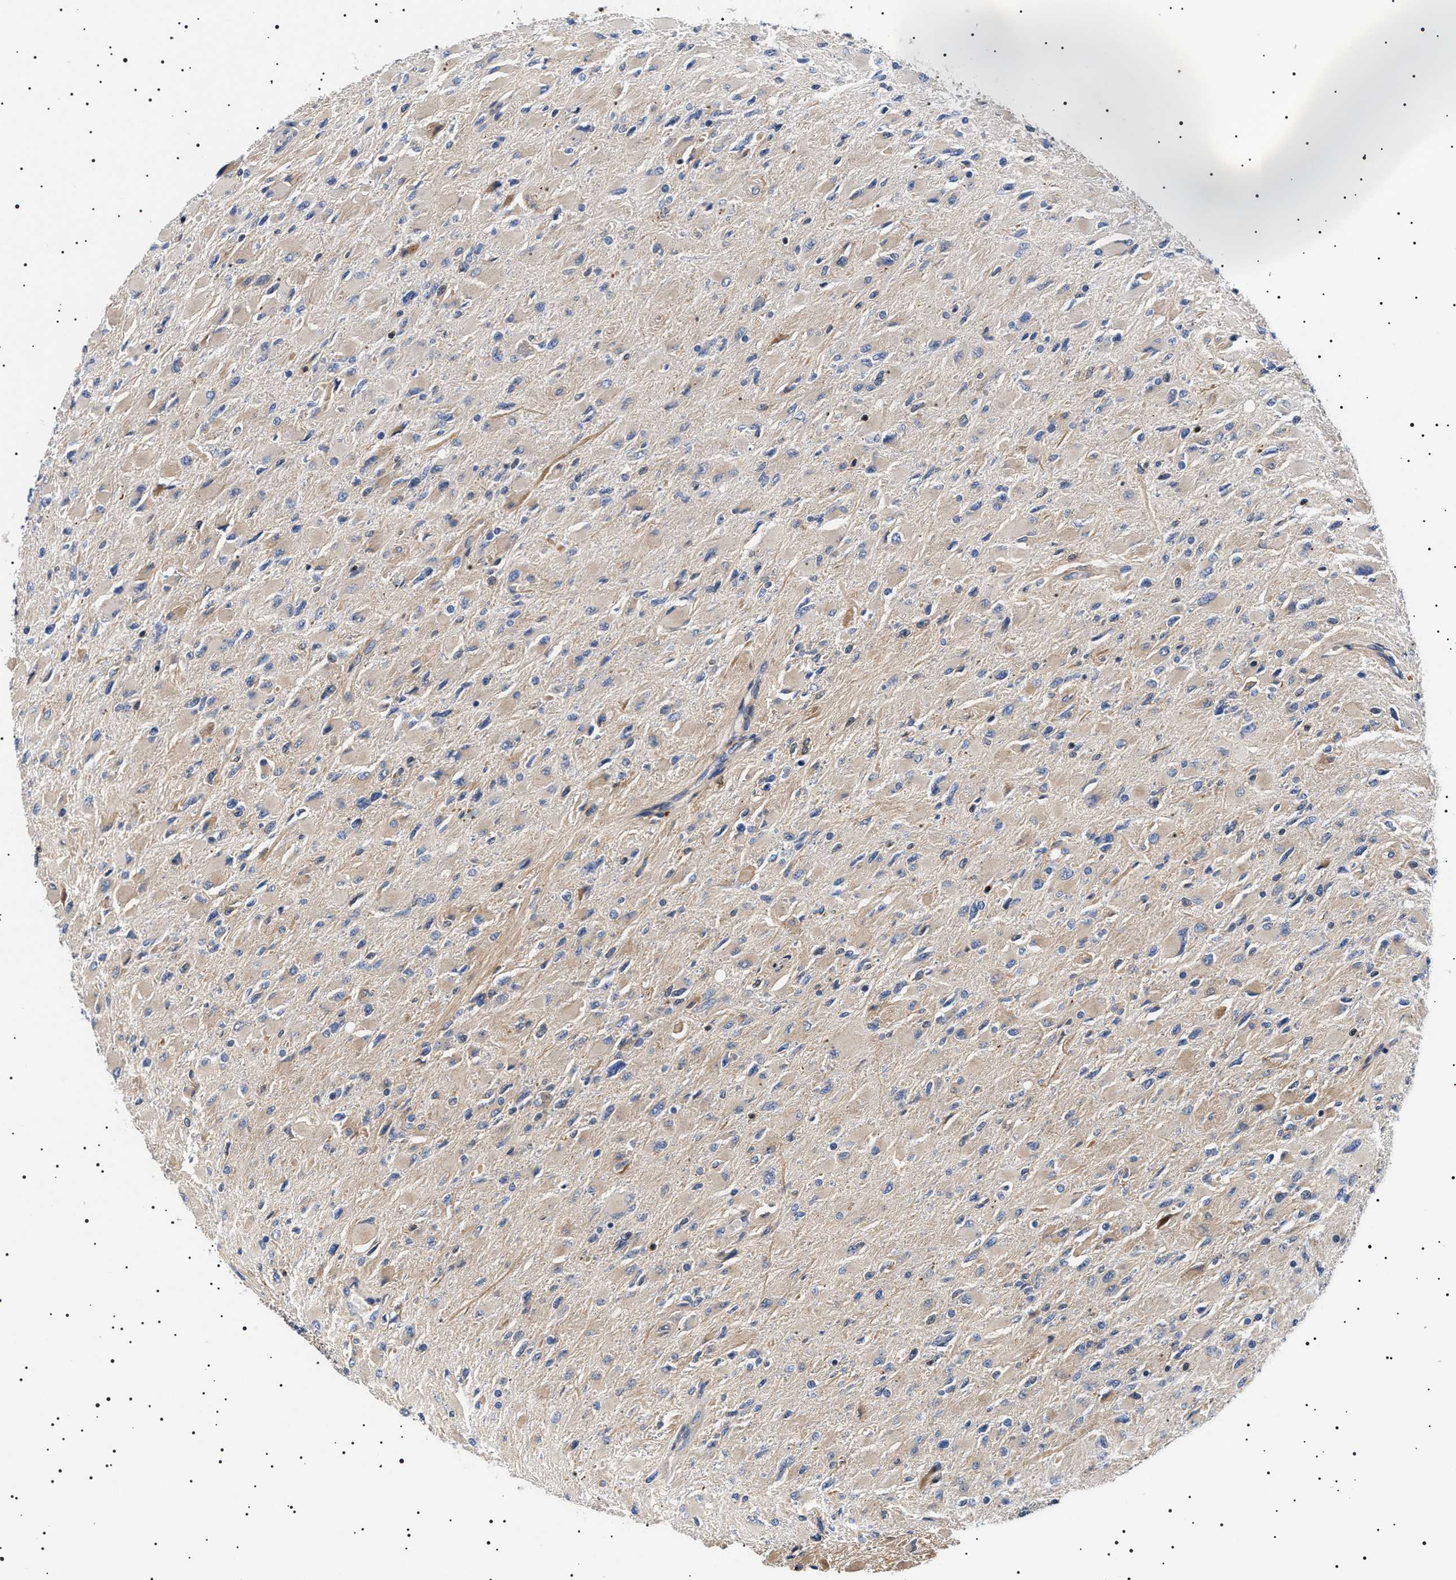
{"staining": {"intensity": "weak", "quantity": "<25%", "location": "cytoplasmic/membranous"}, "tissue": "glioma", "cell_type": "Tumor cells", "image_type": "cancer", "snomed": [{"axis": "morphology", "description": "Glioma, malignant, High grade"}, {"axis": "topography", "description": "Cerebral cortex"}], "caption": "This image is of malignant glioma (high-grade) stained with IHC to label a protein in brown with the nuclei are counter-stained blue. There is no positivity in tumor cells. (Brightfield microscopy of DAB immunohistochemistry at high magnification).", "gene": "SLC4A7", "patient": {"sex": "female", "age": 36}}